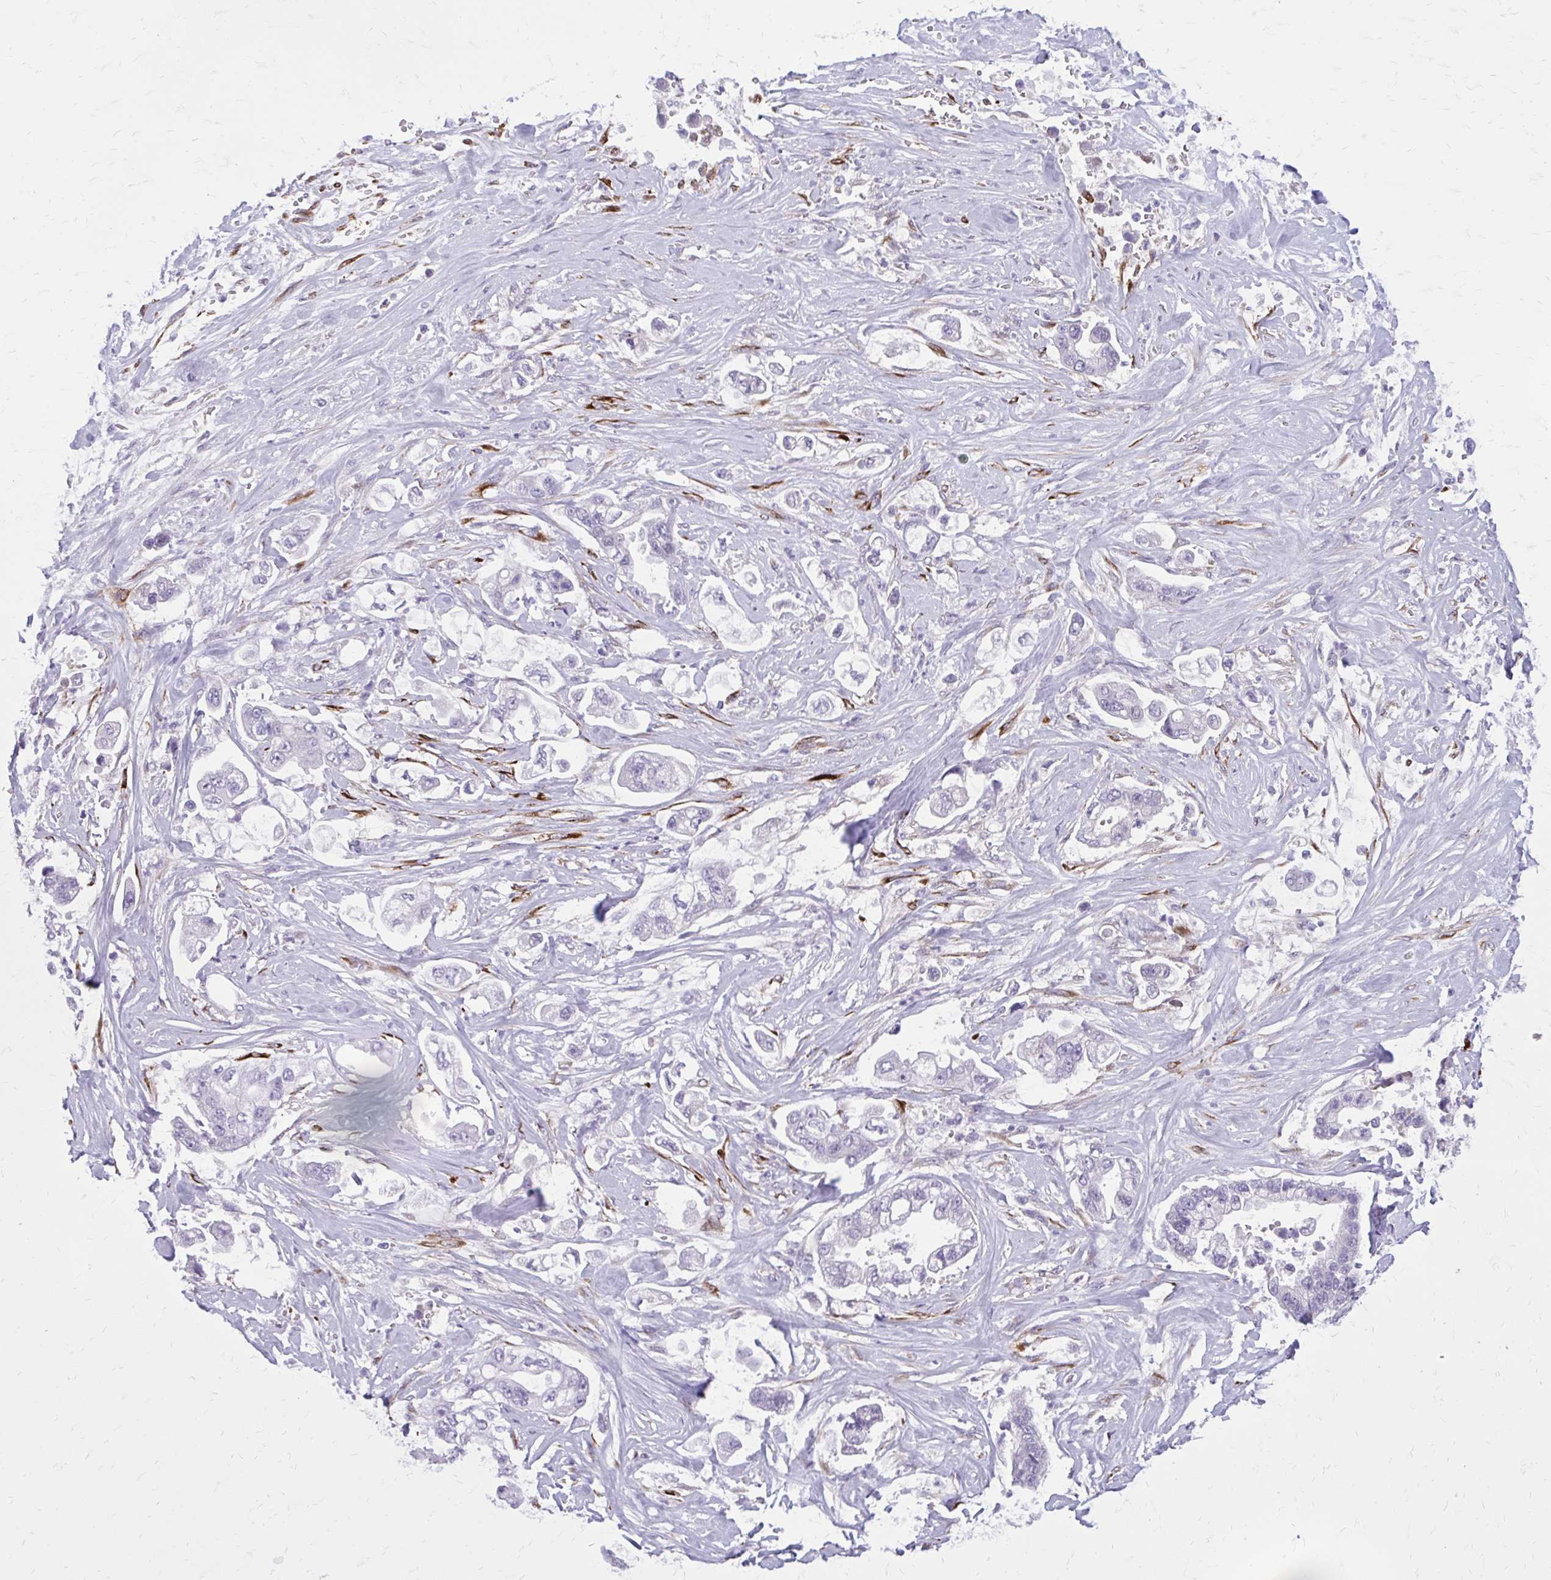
{"staining": {"intensity": "negative", "quantity": "none", "location": "none"}, "tissue": "stomach cancer", "cell_type": "Tumor cells", "image_type": "cancer", "snomed": [{"axis": "morphology", "description": "Adenocarcinoma, NOS"}, {"axis": "topography", "description": "Stomach"}], "caption": "Immunohistochemistry (IHC) histopathology image of neoplastic tissue: stomach cancer (adenocarcinoma) stained with DAB (3,3'-diaminobenzidine) reveals no significant protein expression in tumor cells. Brightfield microscopy of immunohistochemistry (IHC) stained with DAB (3,3'-diaminobenzidine) (brown) and hematoxylin (blue), captured at high magnification.", "gene": "BEND5", "patient": {"sex": "male", "age": 62}}